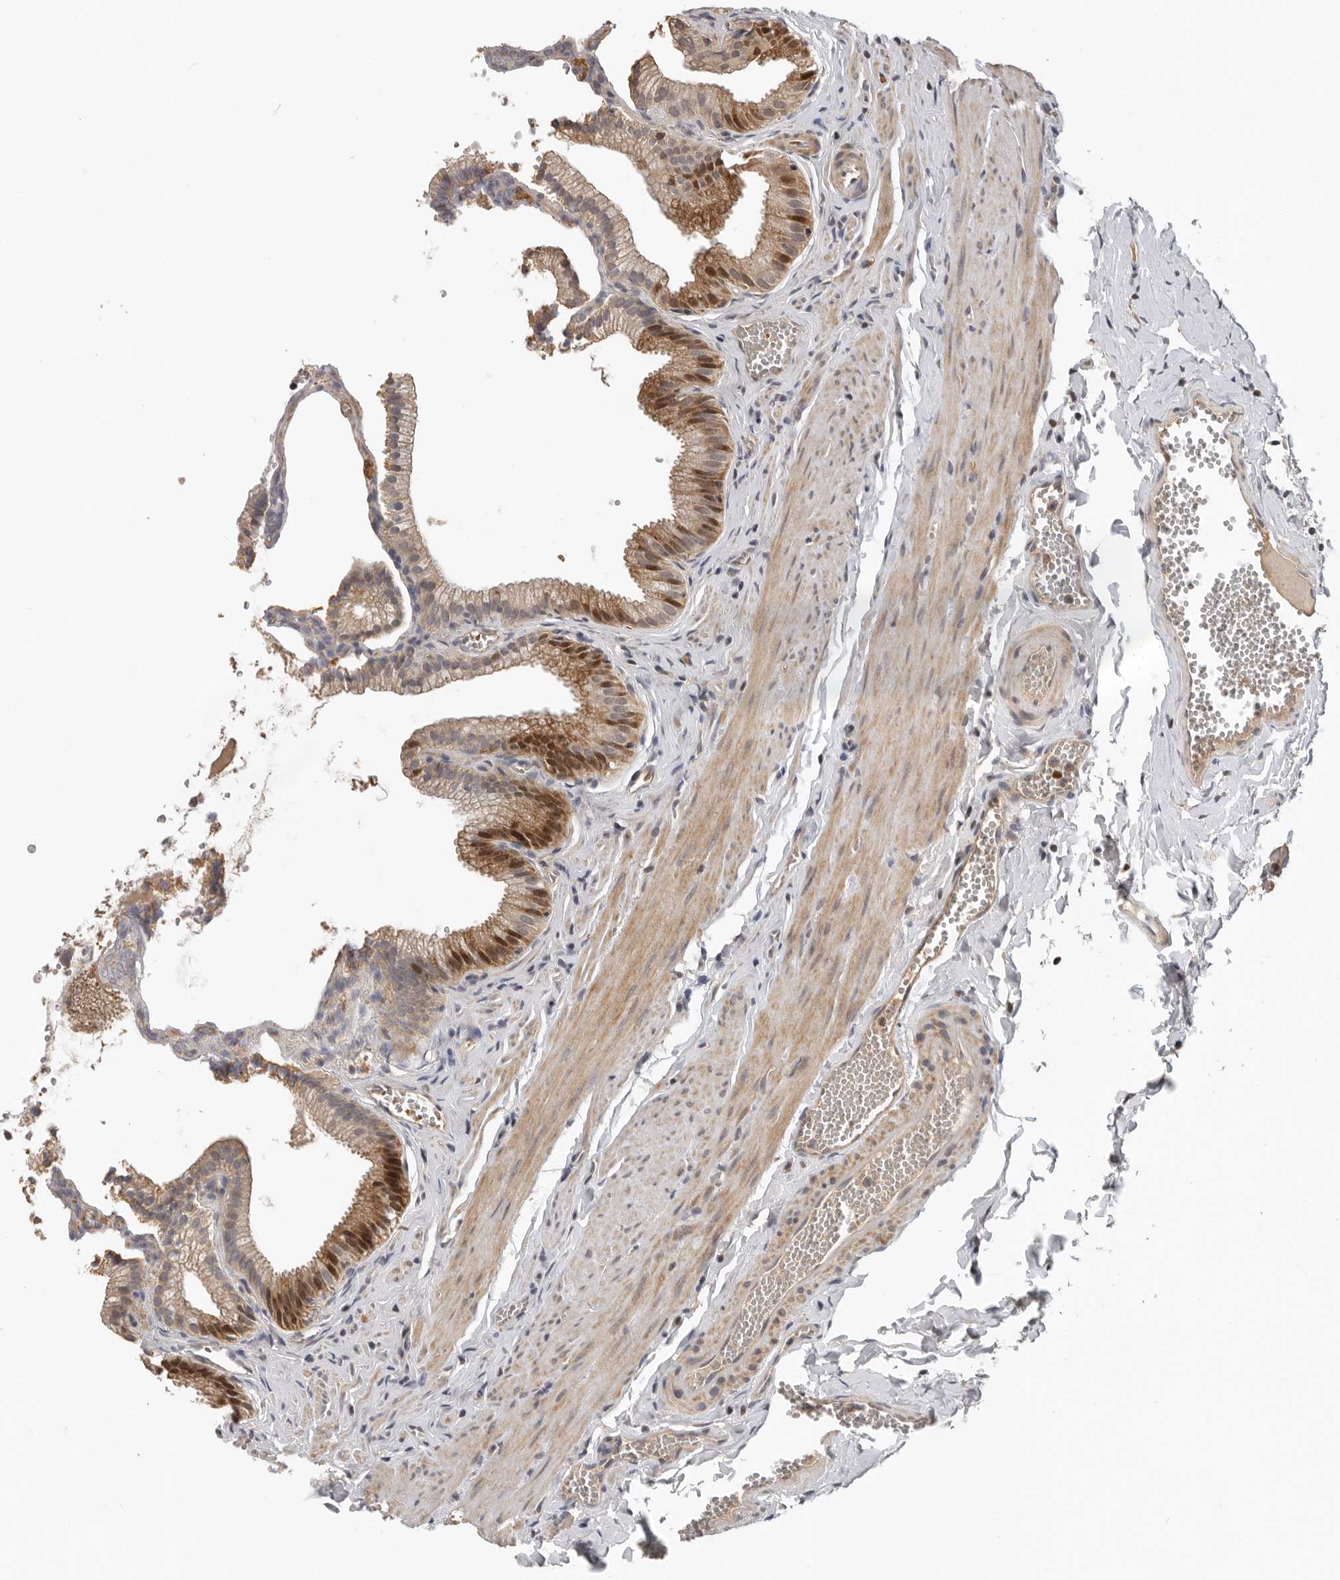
{"staining": {"intensity": "strong", "quantity": "<25%", "location": "cytoplasmic/membranous,nuclear"}, "tissue": "gallbladder", "cell_type": "Glandular cells", "image_type": "normal", "snomed": [{"axis": "morphology", "description": "Normal tissue, NOS"}, {"axis": "topography", "description": "Gallbladder"}], "caption": "This photomicrograph displays IHC staining of normal gallbladder, with medium strong cytoplasmic/membranous,nuclear staining in about <25% of glandular cells.", "gene": "HENMT1", "patient": {"sex": "male", "age": 38}}